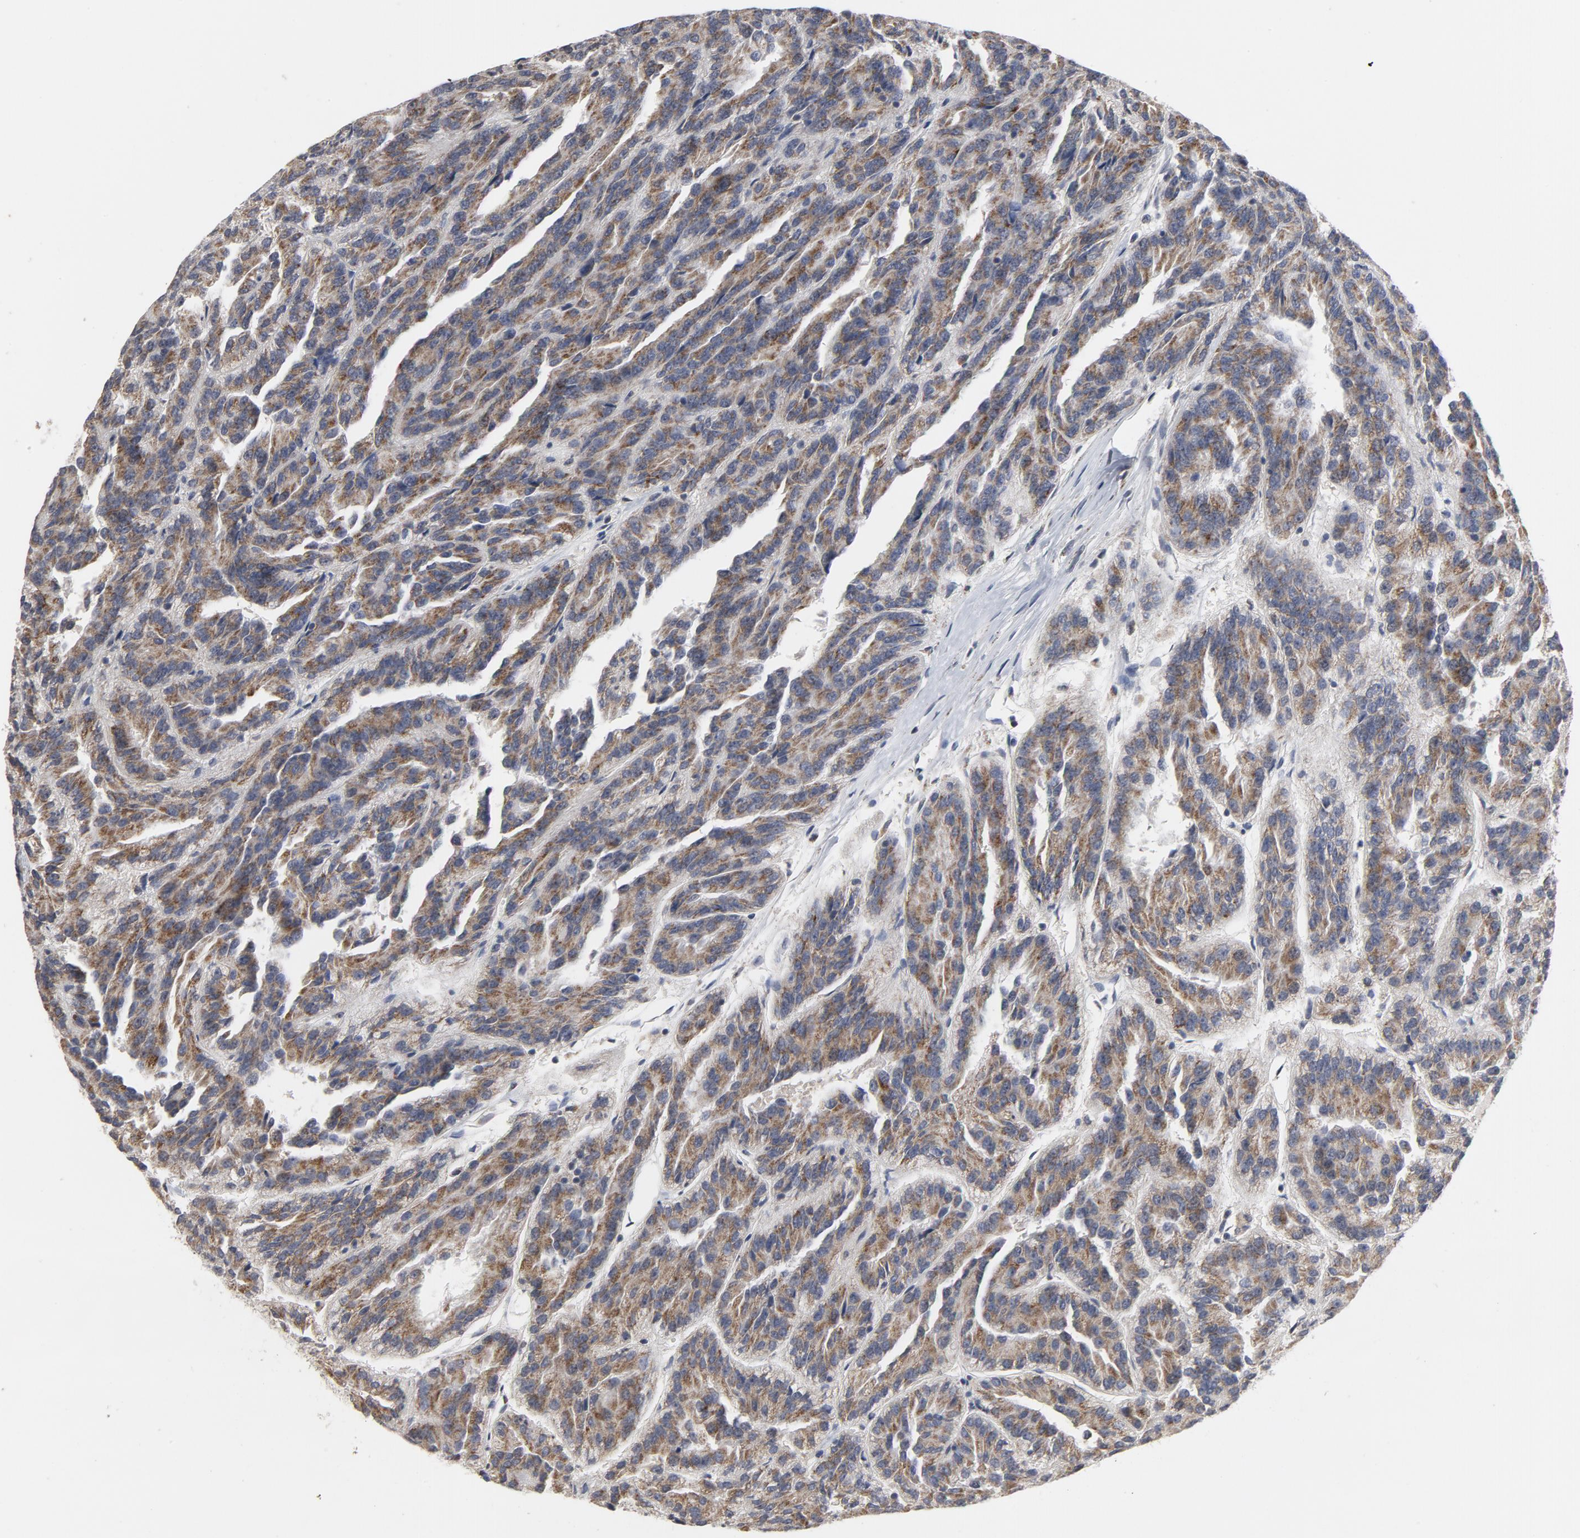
{"staining": {"intensity": "moderate", "quantity": ">75%", "location": "cytoplasmic/membranous"}, "tissue": "renal cancer", "cell_type": "Tumor cells", "image_type": "cancer", "snomed": [{"axis": "morphology", "description": "Adenocarcinoma, NOS"}, {"axis": "topography", "description": "Kidney"}], "caption": "Renal cancer stained for a protein (brown) displays moderate cytoplasmic/membranous positive staining in approximately >75% of tumor cells.", "gene": "PPP1R1B", "patient": {"sex": "male", "age": 46}}